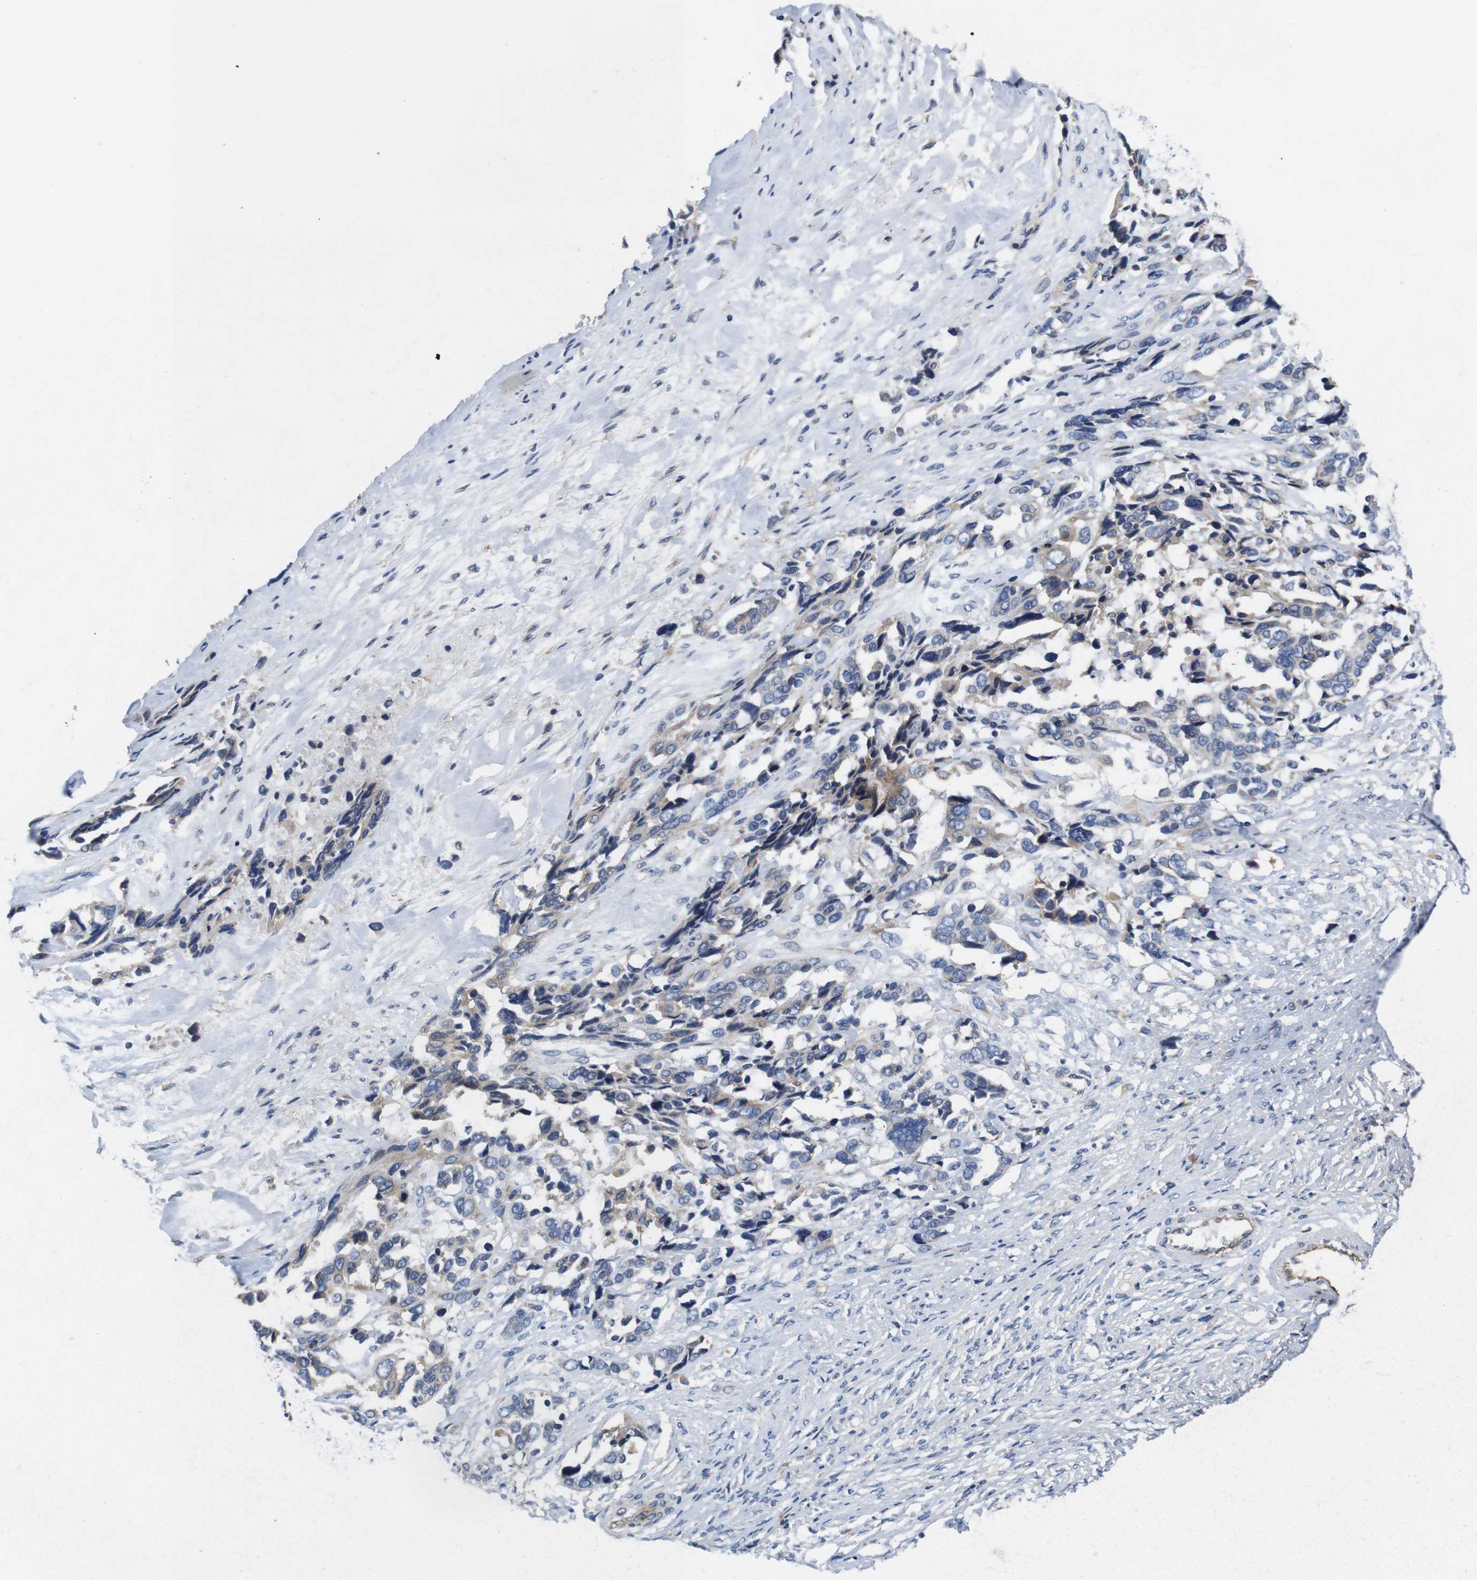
{"staining": {"intensity": "weak", "quantity": "<25%", "location": "cytoplasmic/membranous"}, "tissue": "ovarian cancer", "cell_type": "Tumor cells", "image_type": "cancer", "snomed": [{"axis": "morphology", "description": "Cystadenocarcinoma, serous, NOS"}, {"axis": "topography", "description": "Ovary"}], "caption": "High power microscopy micrograph of an IHC micrograph of ovarian serous cystadenocarcinoma, revealing no significant expression in tumor cells.", "gene": "MARCHF7", "patient": {"sex": "female", "age": 44}}